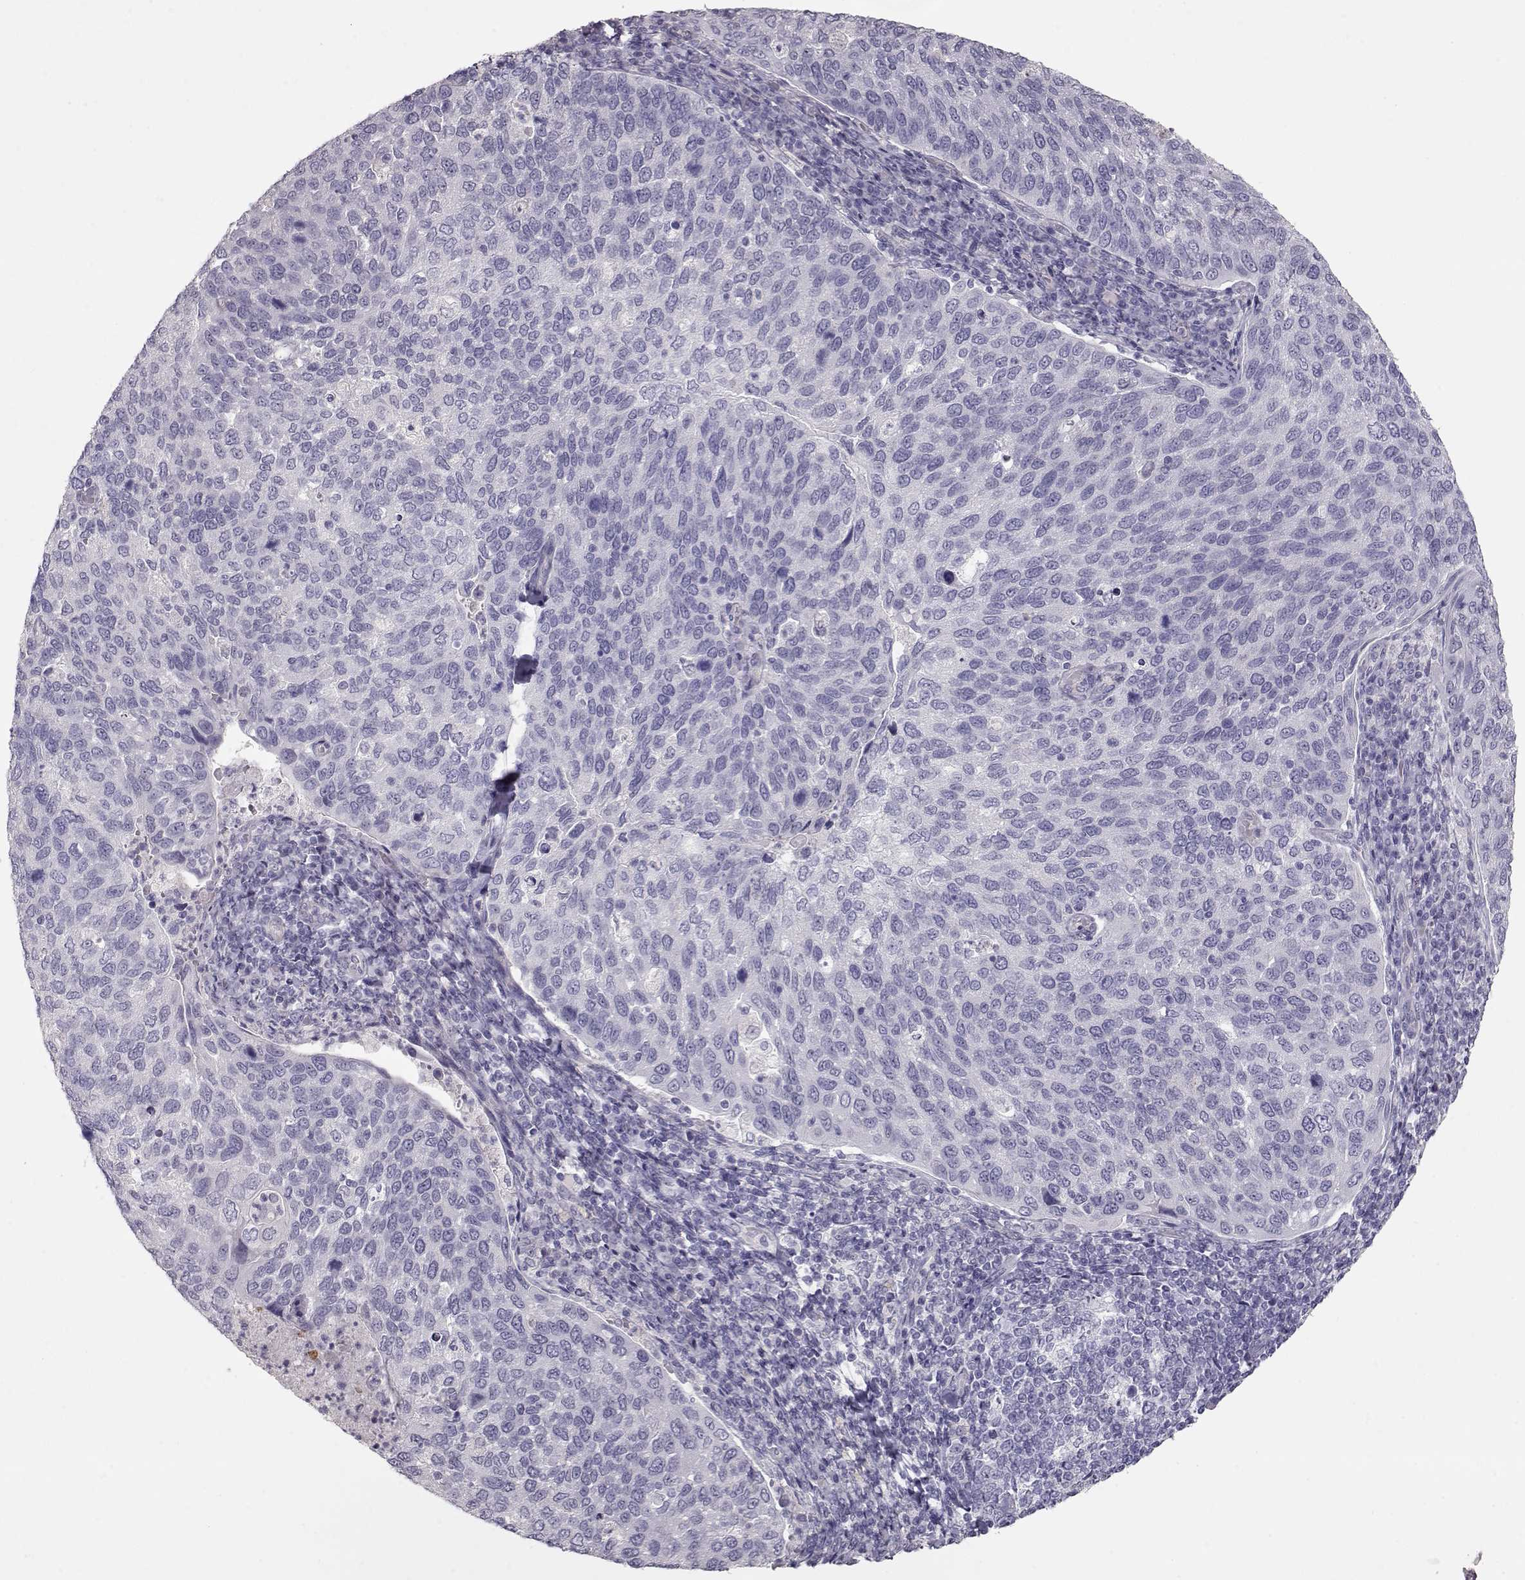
{"staining": {"intensity": "negative", "quantity": "none", "location": "none"}, "tissue": "cervical cancer", "cell_type": "Tumor cells", "image_type": "cancer", "snomed": [{"axis": "morphology", "description": "Squamous cell carcinoma, NOS"}, {"axis": "topography", "description": "Cervix"}], "caption": "Immunohistochemistry image of neoplastic tissue: cervical squamous cell carcinoma stained with DAB (3,3'-diaminobenzidine) reveals no significant protein staining in tumor cells. (Brightfield microscopy of DAB immunohistochemistry (IHC) at high magnification).", "gene": "SLC18A1", "patient": {"sex": "female", "age": 54}}